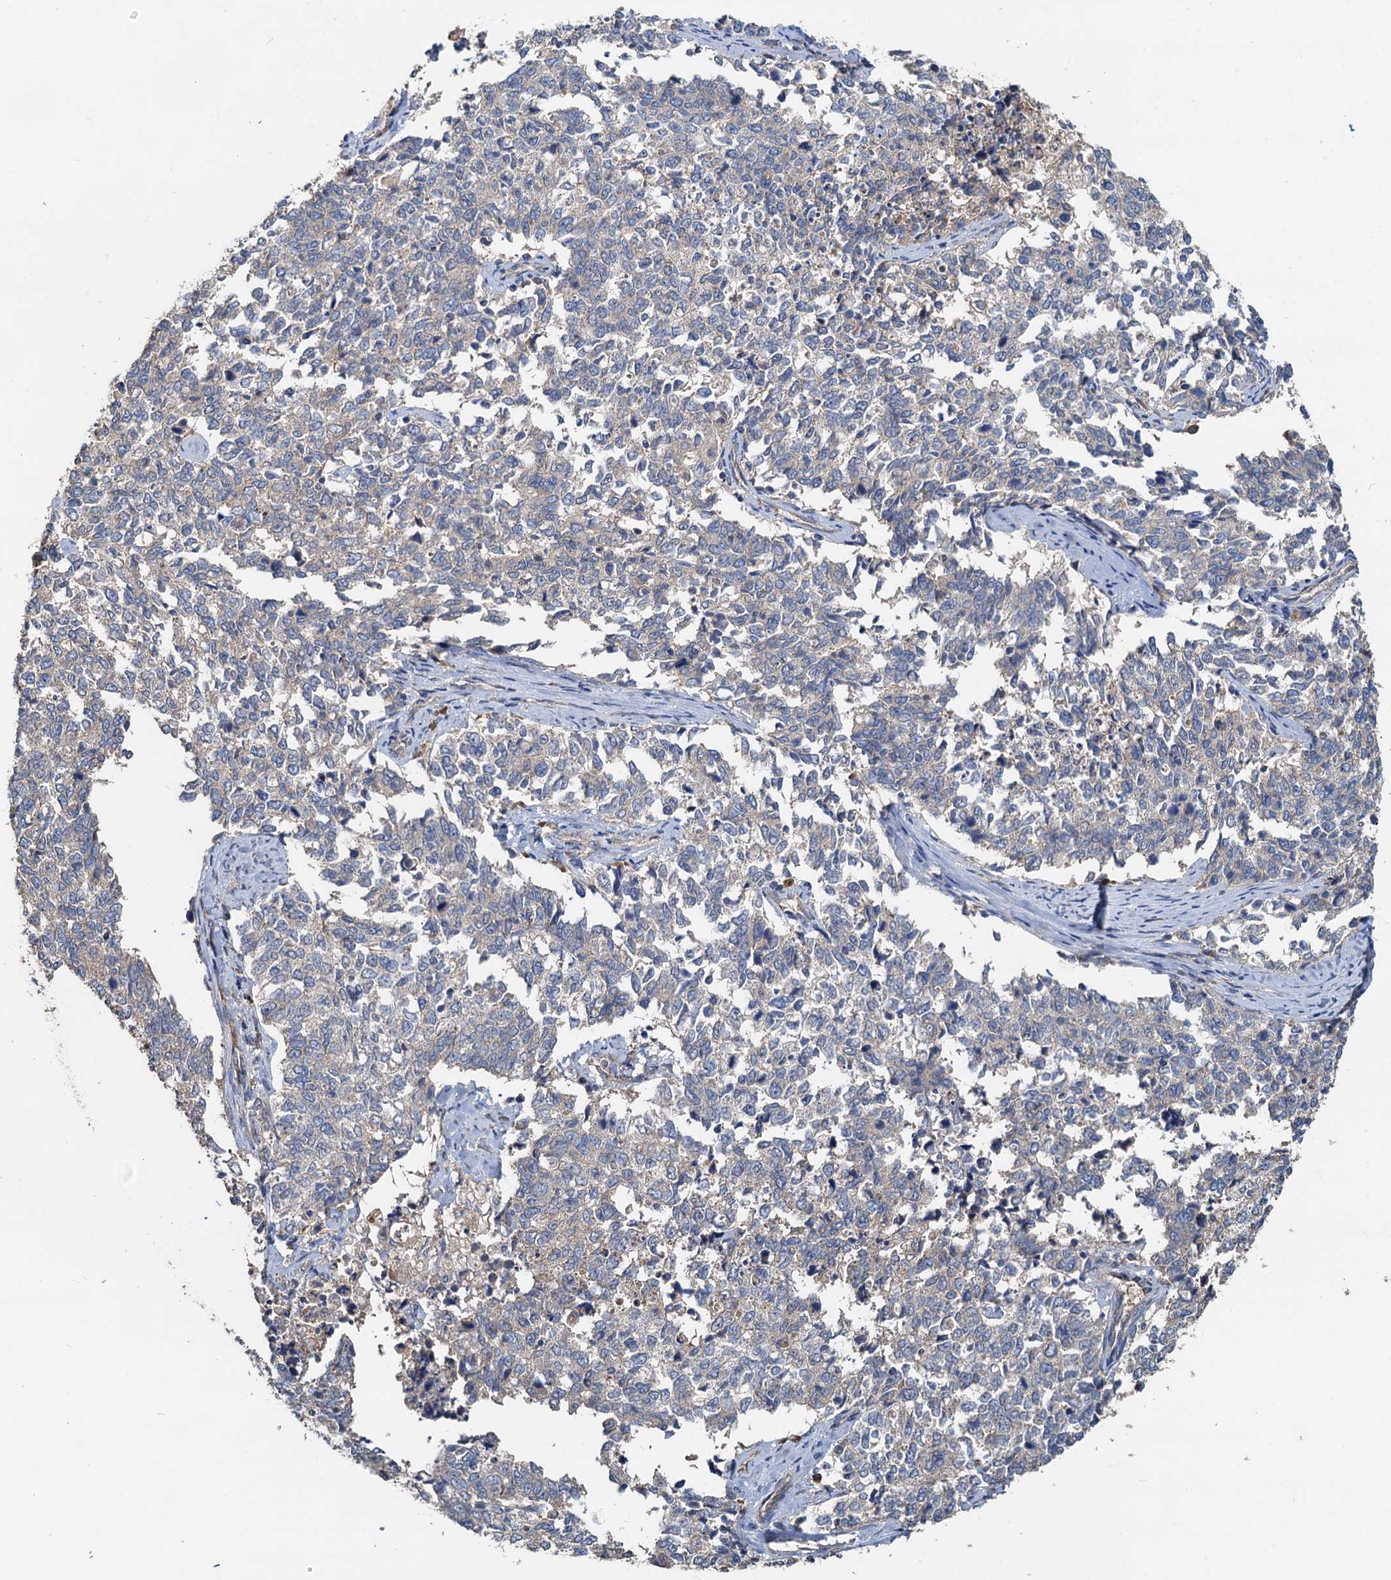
{"staining": {"intensity": "negative", "quantity": "none", "location": "none"}, "tissue": "cervical cancer", "cell_type": "Tumor cells", "image_type": "cancer", "snomed": [{"axis": "morphology", "description": "Squamous cell carcinoma, NOS"}, {"axis": "topography", "description": "Cervix"}], "caption": "High magnification brightfield microscopy of cervical cancer (squamous cell carcinoma) stained with DAB (3,3'-diaminobenzidine) (brown) and counterstained with hematoxylin (blue): tumor cells show no significant expression.", "gene": "HYI", "patient": {"sex": "female", "age": 63}}